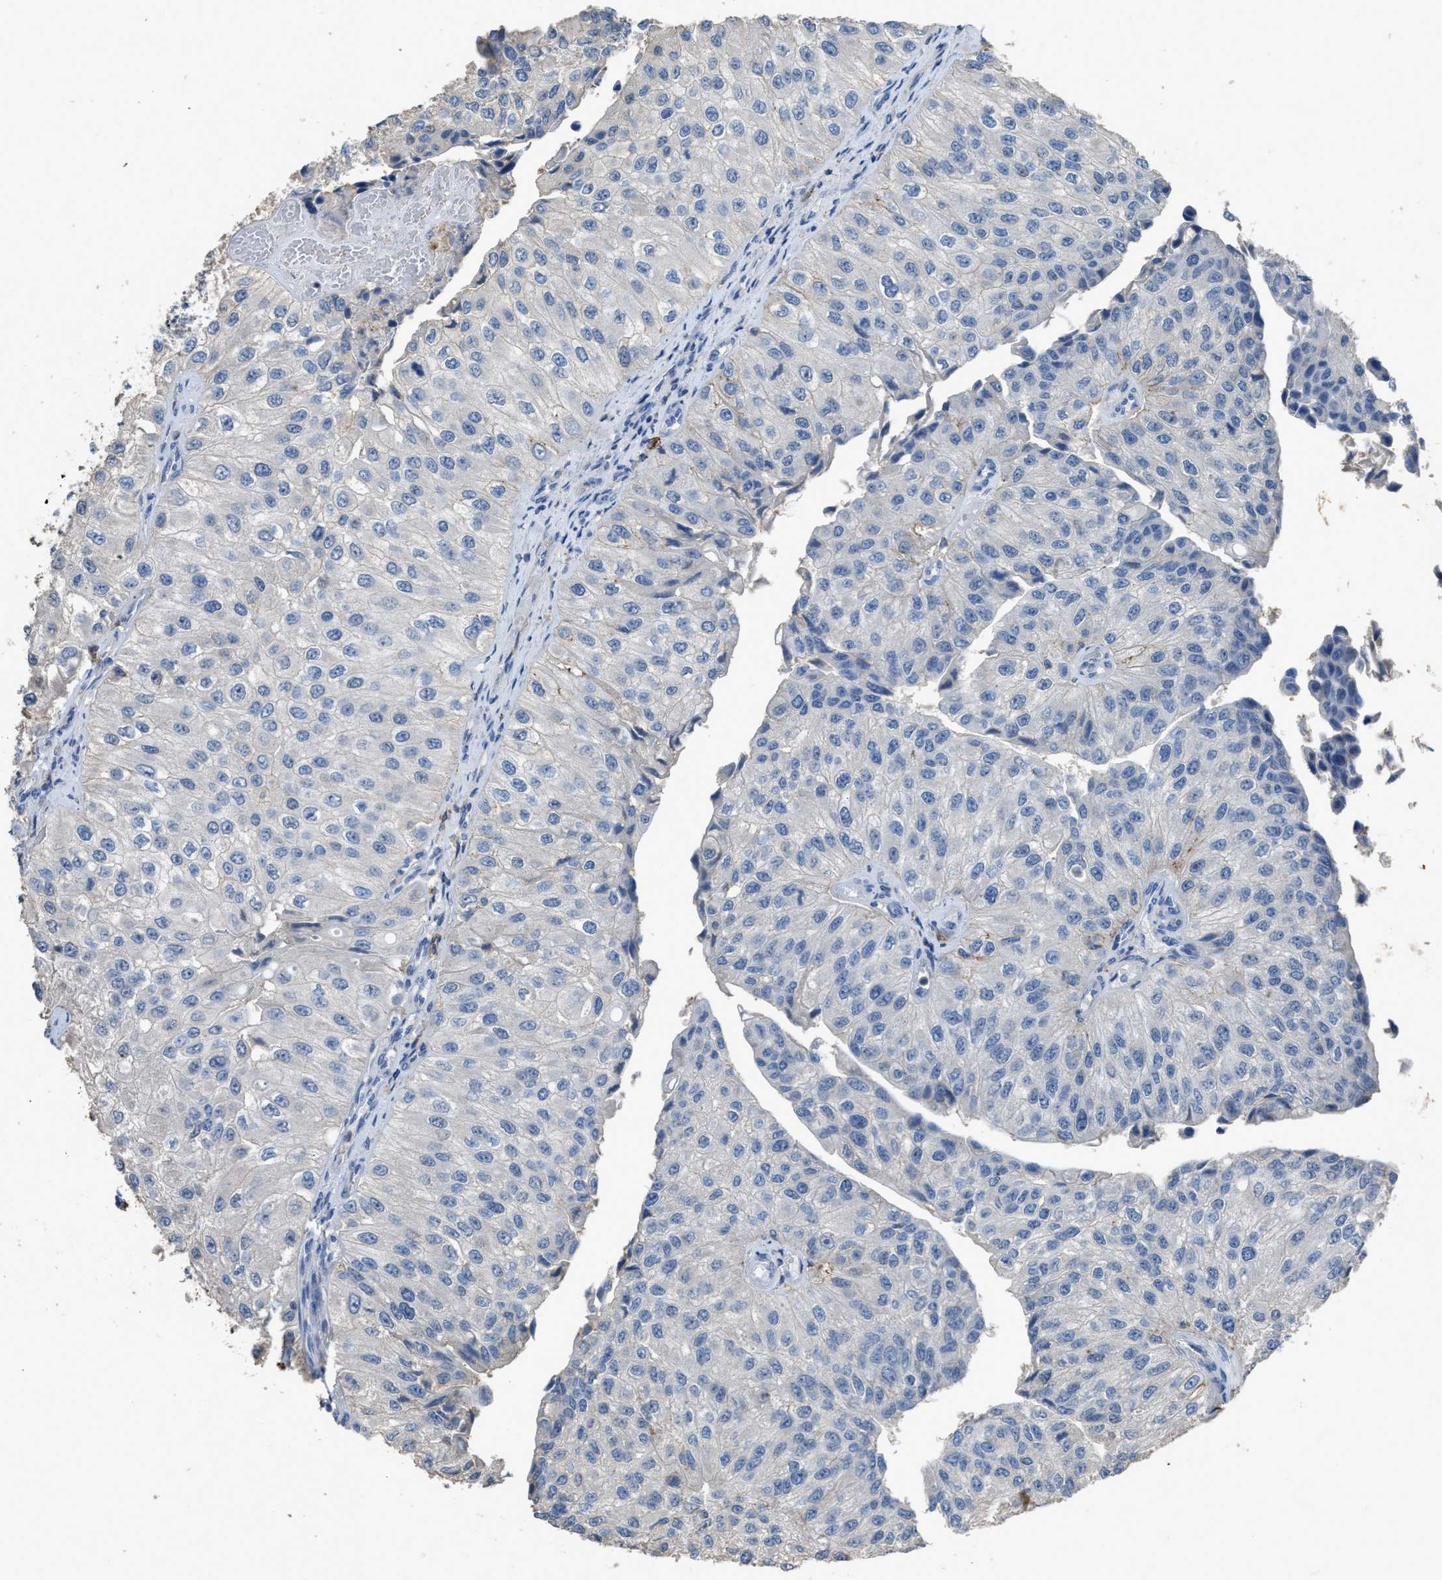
{"staining": {"intensity": "negative", "quantity": "none", "location": "none"}, "tissue": "urothelial cancer", "cell_type": "Tumor cells", "image_type": "cancer", "snomed": [{"axis": "morphology", "description": "Urothelial carcinoma, High grade"}, {"axis": "topography", "description": "Kidney"}, {"axis": "topography", "description": "Urinary bladder"}], "caption": "This is a photomicrograph of immunohistochemistry (IHC) staining of urothelial cancer, which shows no staining in tumor cells. The staining is performed using DAB (3,3'-diaminobenzidine) brown chromogen with nuclei counter-stained in using hematoxylin.", "gene": "OR51E1", "patient": {"sex": "male", "age": 77}}